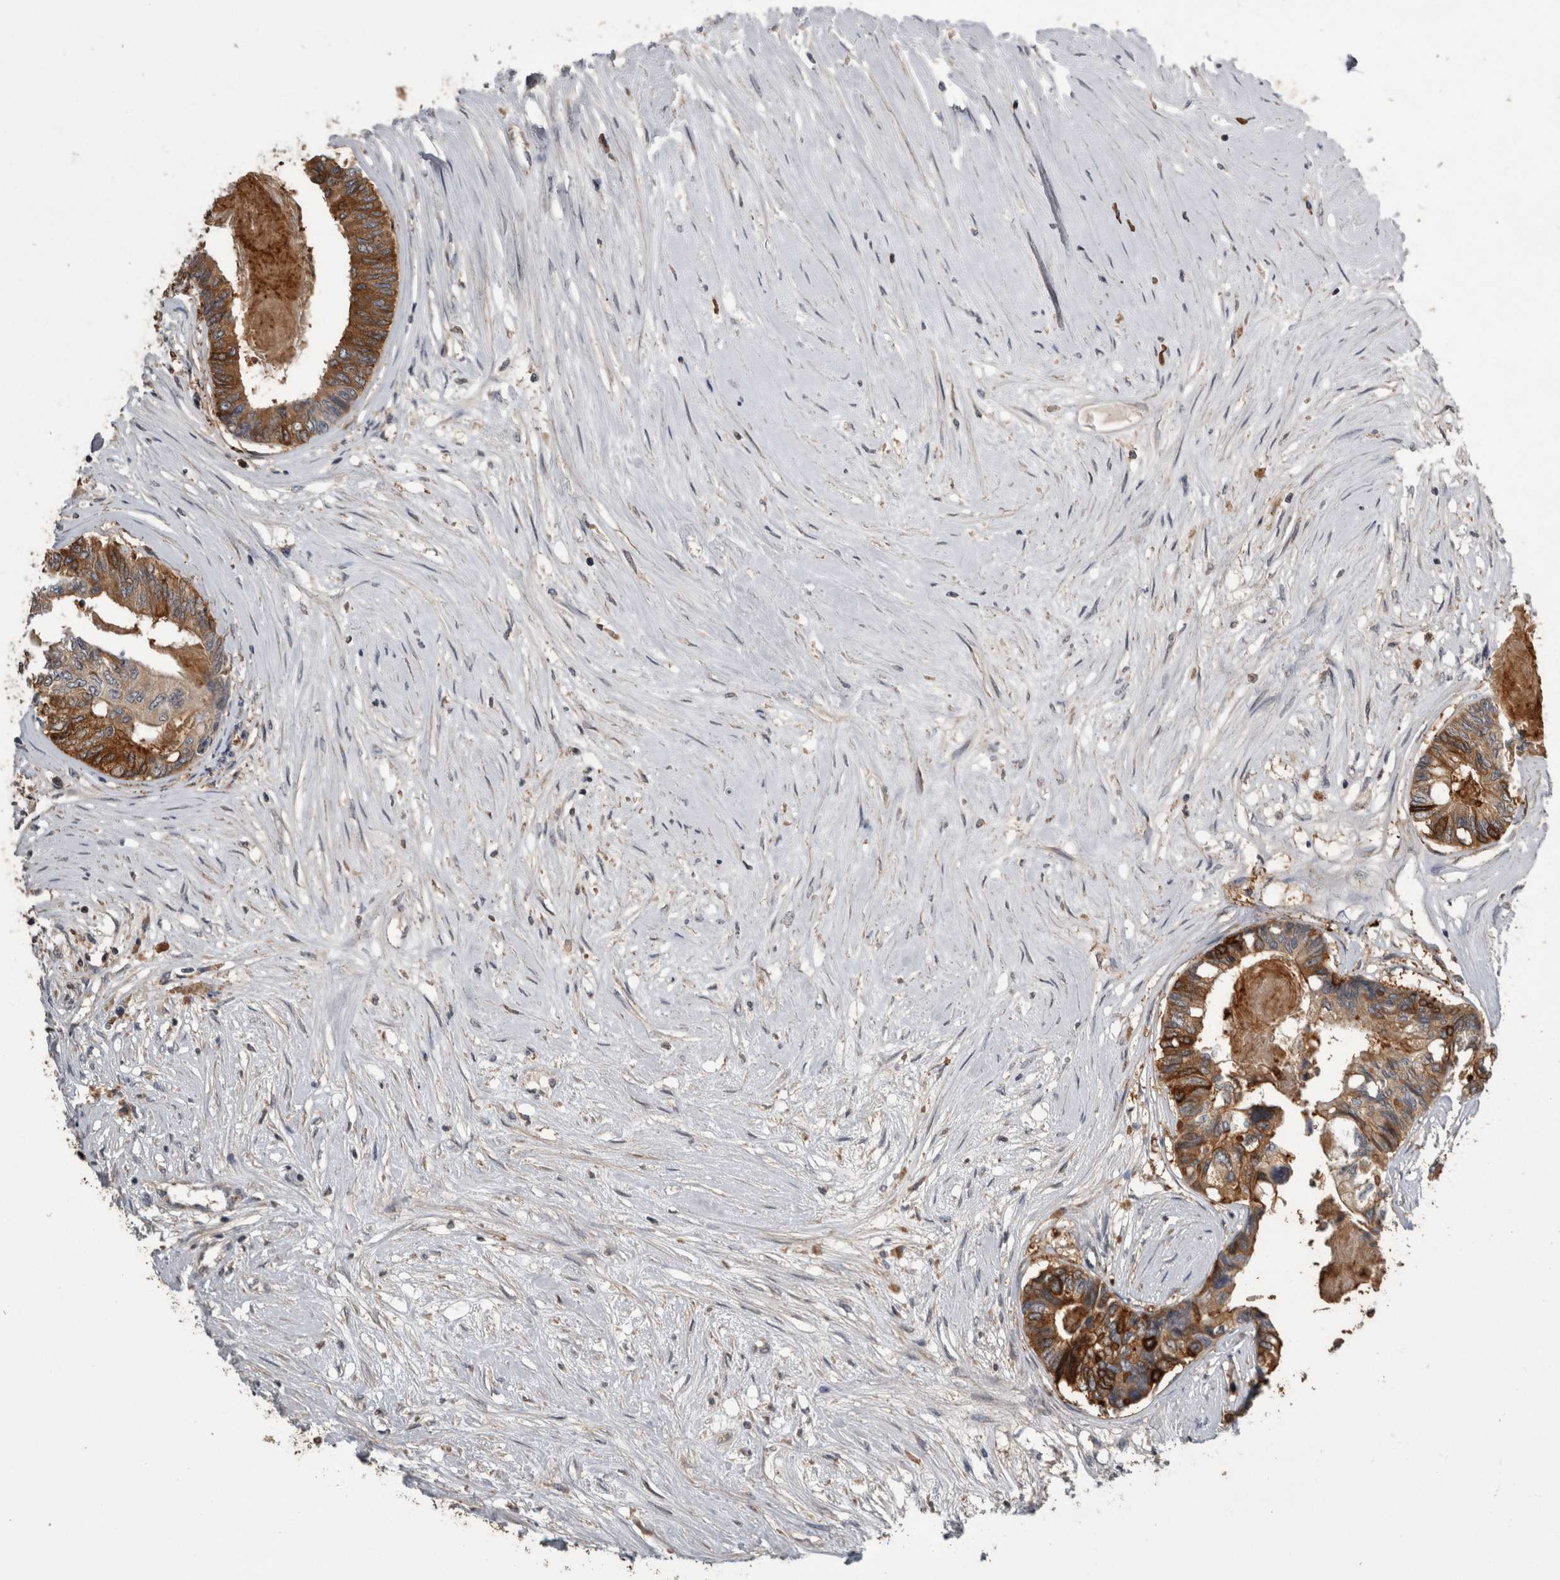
{"staining": {"intensity": "moderate", "quantity": ">75%", "location": "cytoplasmic/membranous"}, "tissue": "colorectal cancer", "cell_type": "Tumor cells", "image_type": "cancer", "snomed": [{"axis": "morphology", "description": "Adenocarcinoma, NOS"}, {"axis": "topography", "description": "Rectum"}], "caption": "Immunohistochemical staining of human adenocarcinoma (colorectal) shows medium levels of moderate cytoplasmic/membranous protein expression in about >75% of tumor cells.", "gene": "ANXA13", "patient": {"sex": "male", "age": 63}}